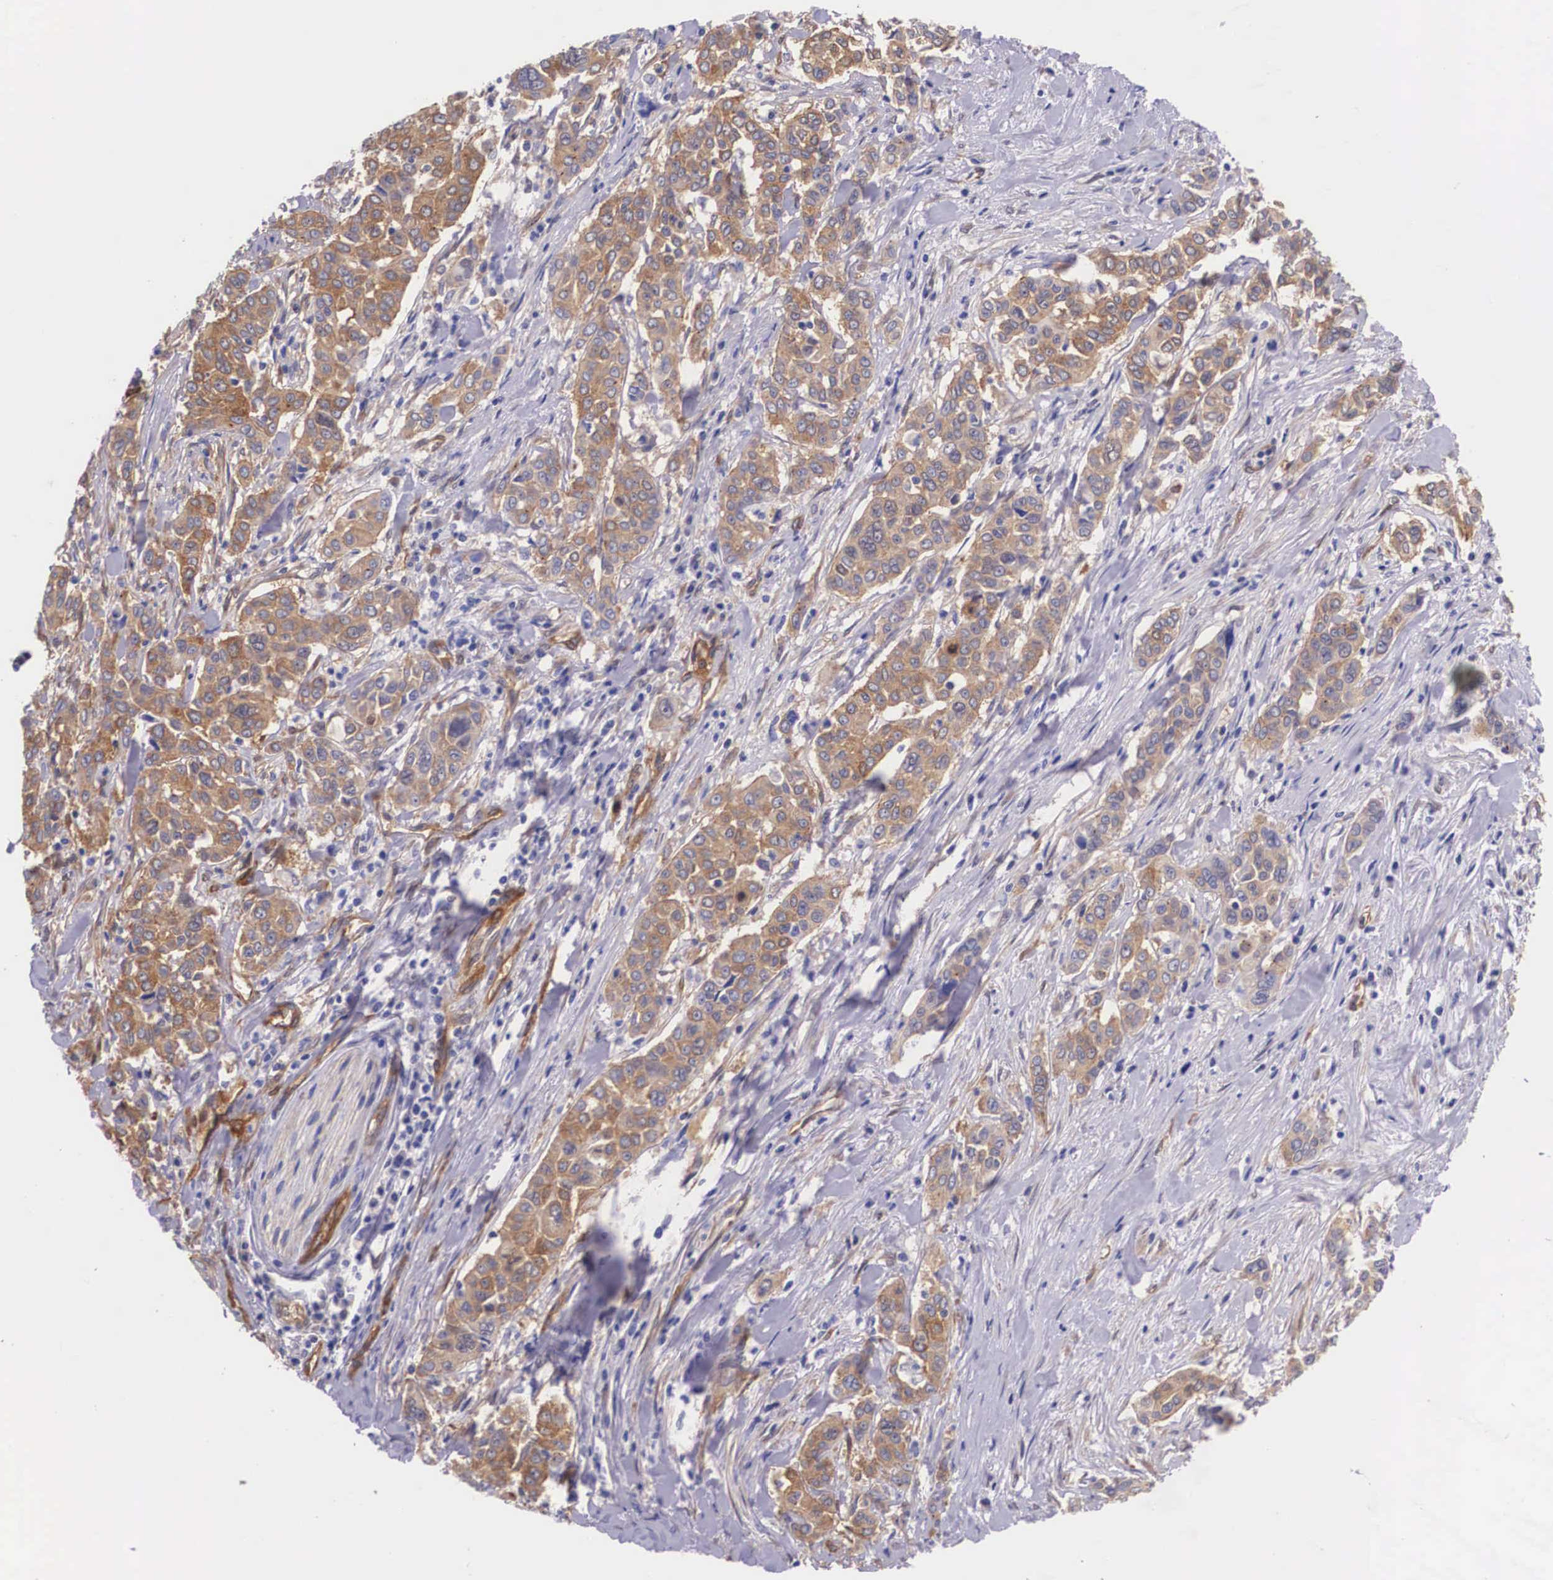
{"staining": {"intensity": "strong", "quantity": ">75%", "location": "cytoplasmic/membranous"}, "tissue": "pancreatic cancer", "cell_type": "Tumor cells", "image_type": "cancer", "snomed": [{"axis": "morphology", "description": "Adenocarcinoma, NOS"}, {"axis": "topography", "description": "Pancreas"}], "caption": "Tumor cells exhibit strong cytoplasmic/membranous staining in about >75% of cells in pancreatic adenocarcinoma.", "gene": "BCAR1", "patient": {"sex": "female", "age": 52}}